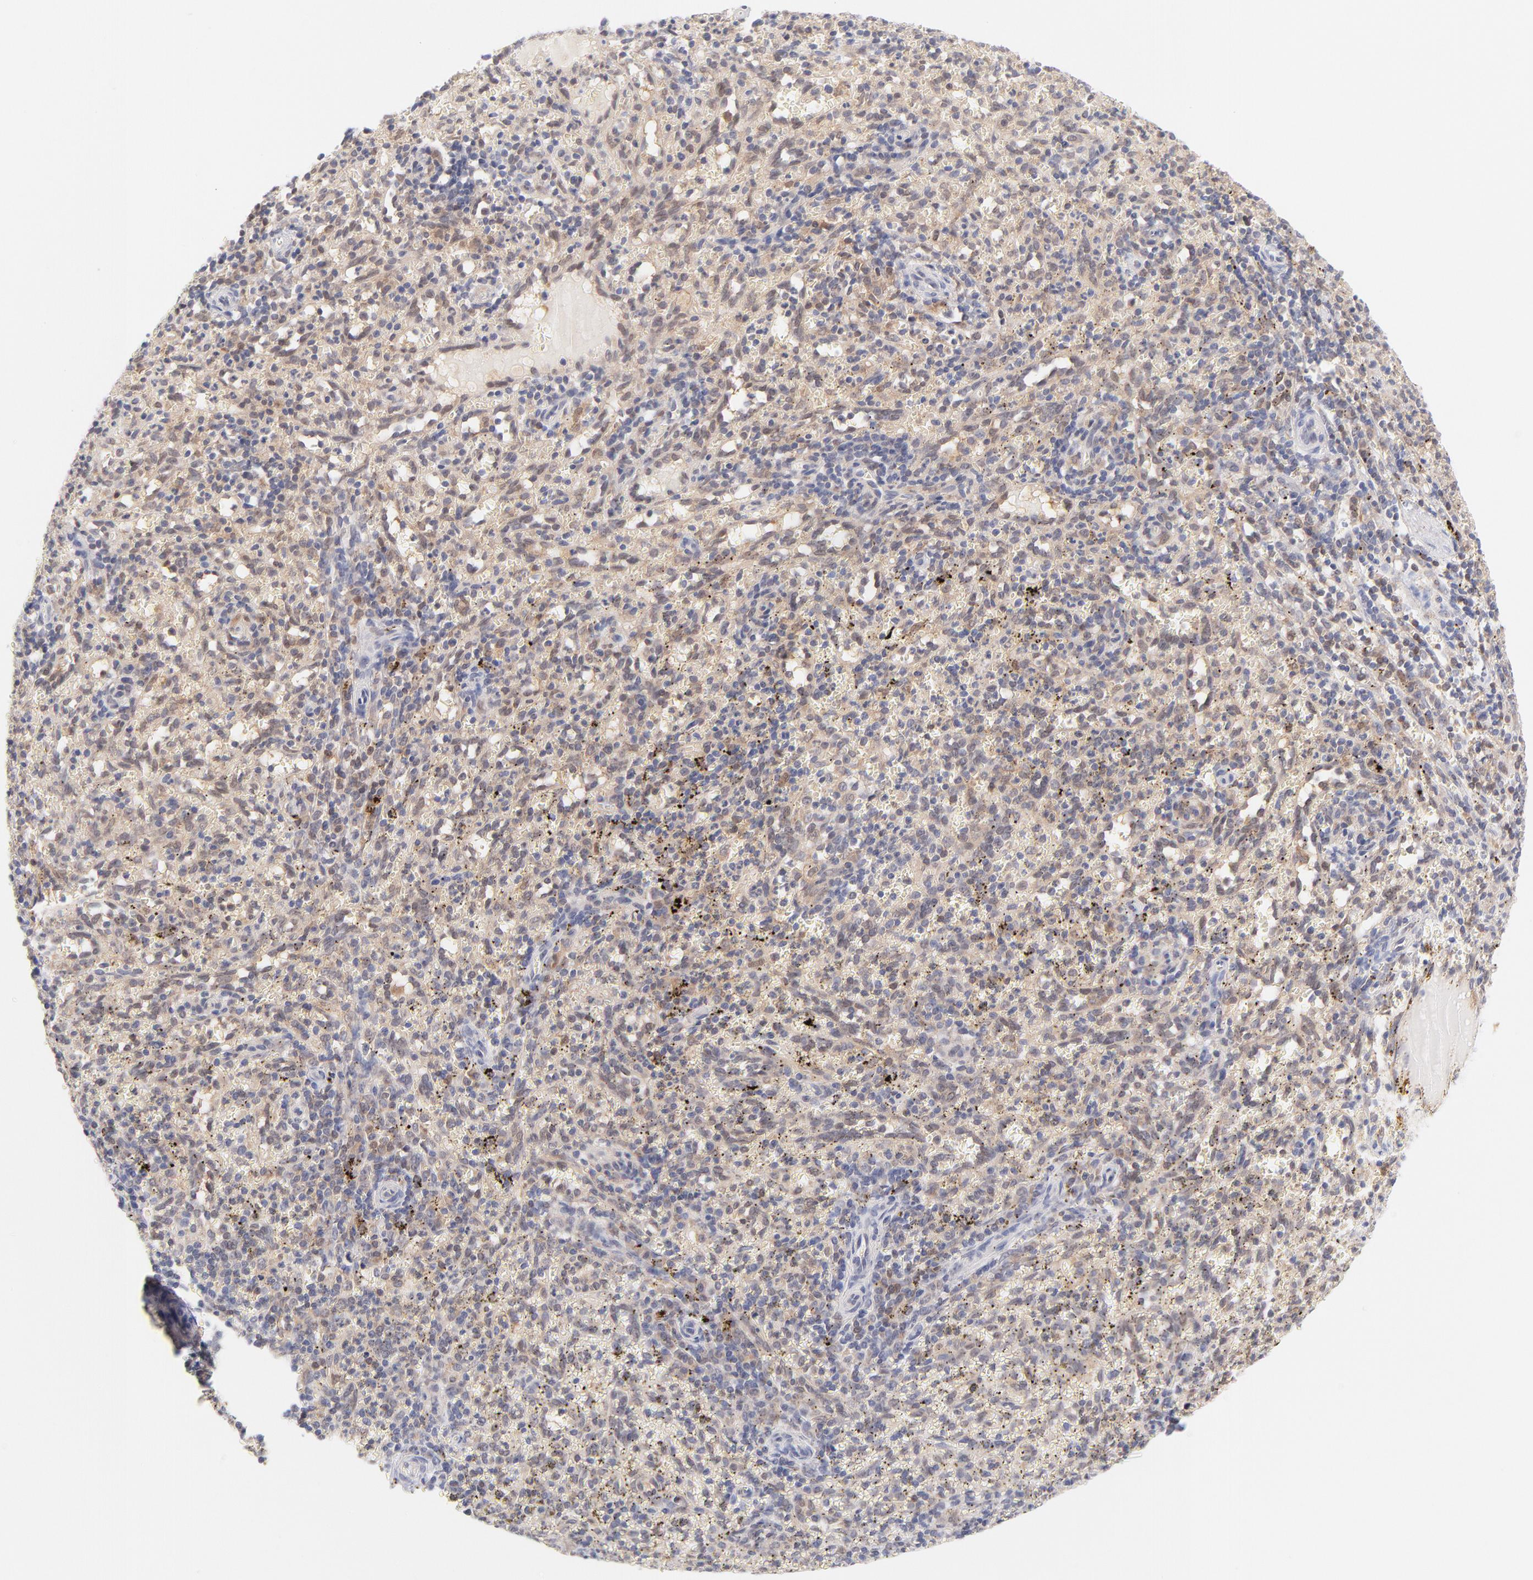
{"staining": {"intensity": "weak", "quantity": "<25%", "location": "cytoplasmic/membranous"}, "tissue": "spleen", "cell_type": "Cells in red pulp", "image_type": "normal", "snomed": [{"axis": "morphology", "description": "Normal tissue, NOS"}, {"axis": "topography", "description": "Spleen"}], "caption": "A high-resolution micrograph shows immunohistochemistry (IHC) staining of benign spleen, which shows no significant staining in cells in red pulp. (IHC, brightfield microscopy, high magnification).", "gene": "CASP6", "patient": {"sex": "female", "age": 10}}